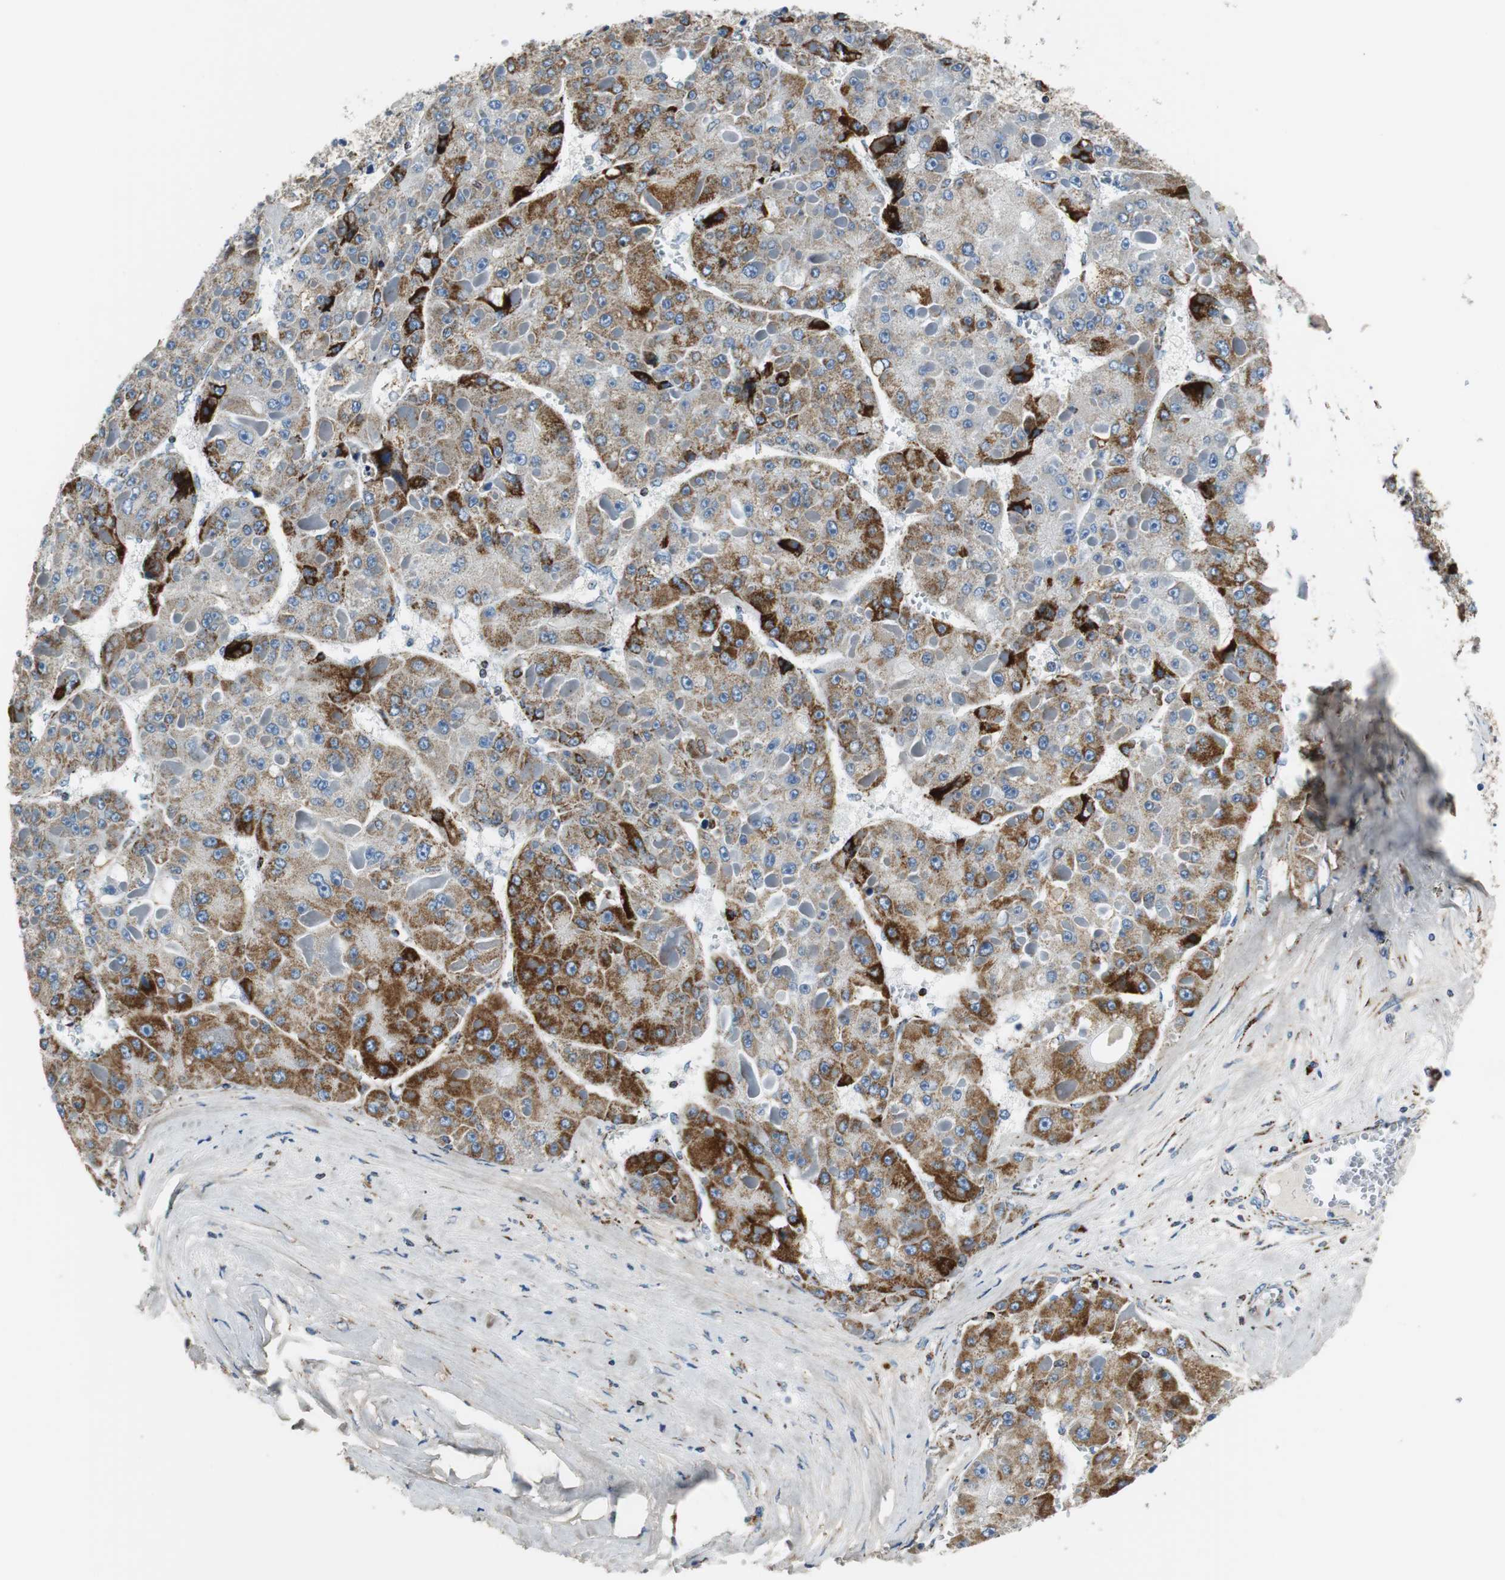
{"staining": {"intensity": "strong", "quantity": "25%-75%", "location": "cytoplasmic/membranous"}, "tissue": "liver cancer", "cell_type": "Tumor cells", "image_type": "cancer", "snomed": [{"axis": "morphology", "description": "Carcinoma, Hepatocellular, NOS"}, {"axis": "topography", "description": "Liver"}], "caption": "Protein staining reveals strong cytoplasmic/membranous expression in about 25%-75% of tumor cells in liver cancer.", "gene": "C1QTNF7", "patient": {"sex": "female", "age": 73}}